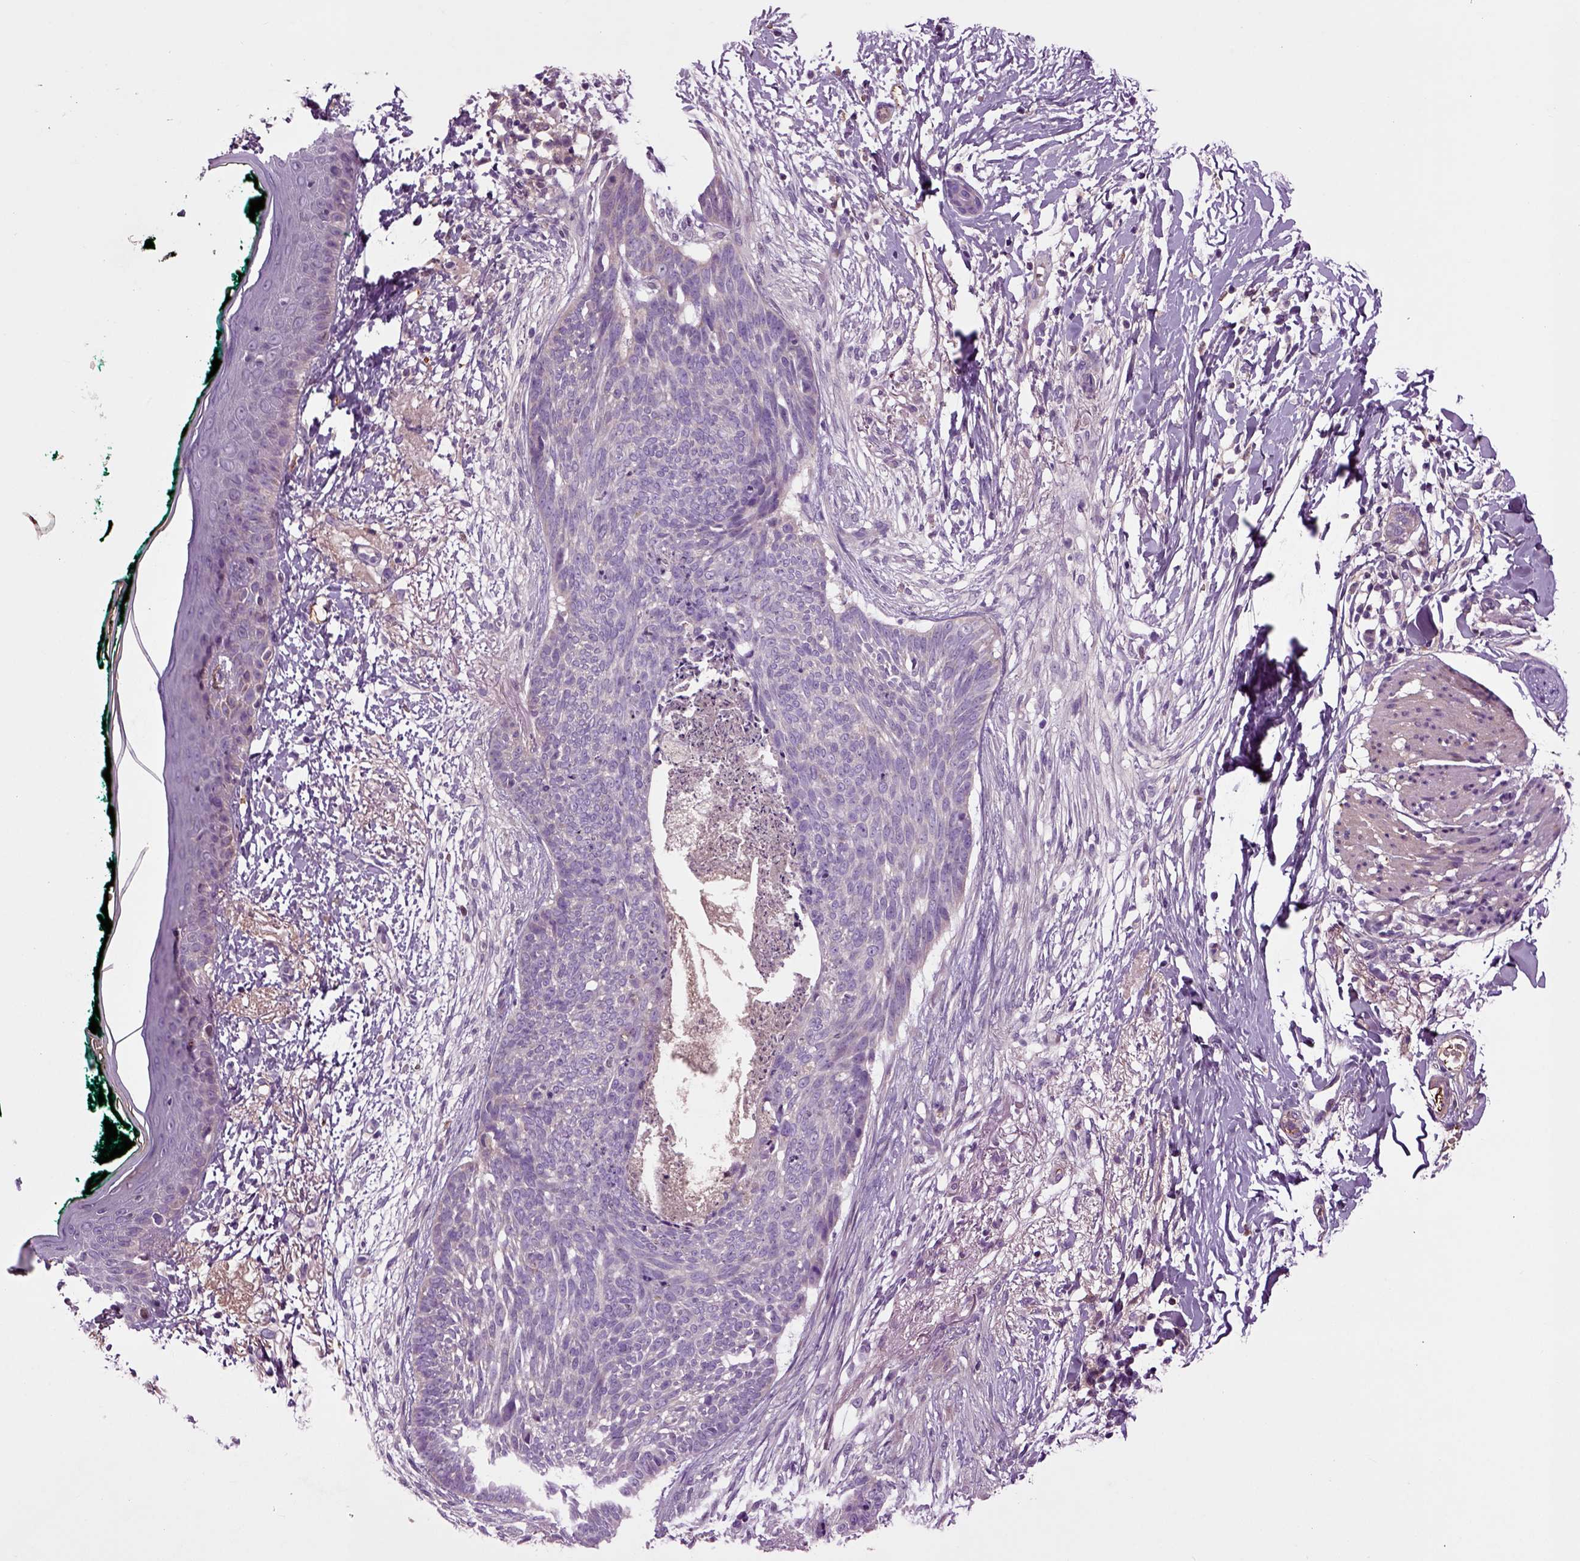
{"staining": {"intensity": "negative", "quantity": "none", "location": "none"}, "tissue": "skin cancer", "cell_type": "Tumor cells", "image_type": "cancer", "snomed": [{"axis": "morphology", "description": "Normal tissue, NOS"}, {"axis": "morphology", "description": "Basal cell carcinoma"}, {"axis": "topography", "description": "Skin"}], "caption": "The image exhibits no significant positivity in tumor cells of skin cancer (basal cell carcinoma).", "gene": "SPON1", "patient": {"sex": "male", "age": 84}}